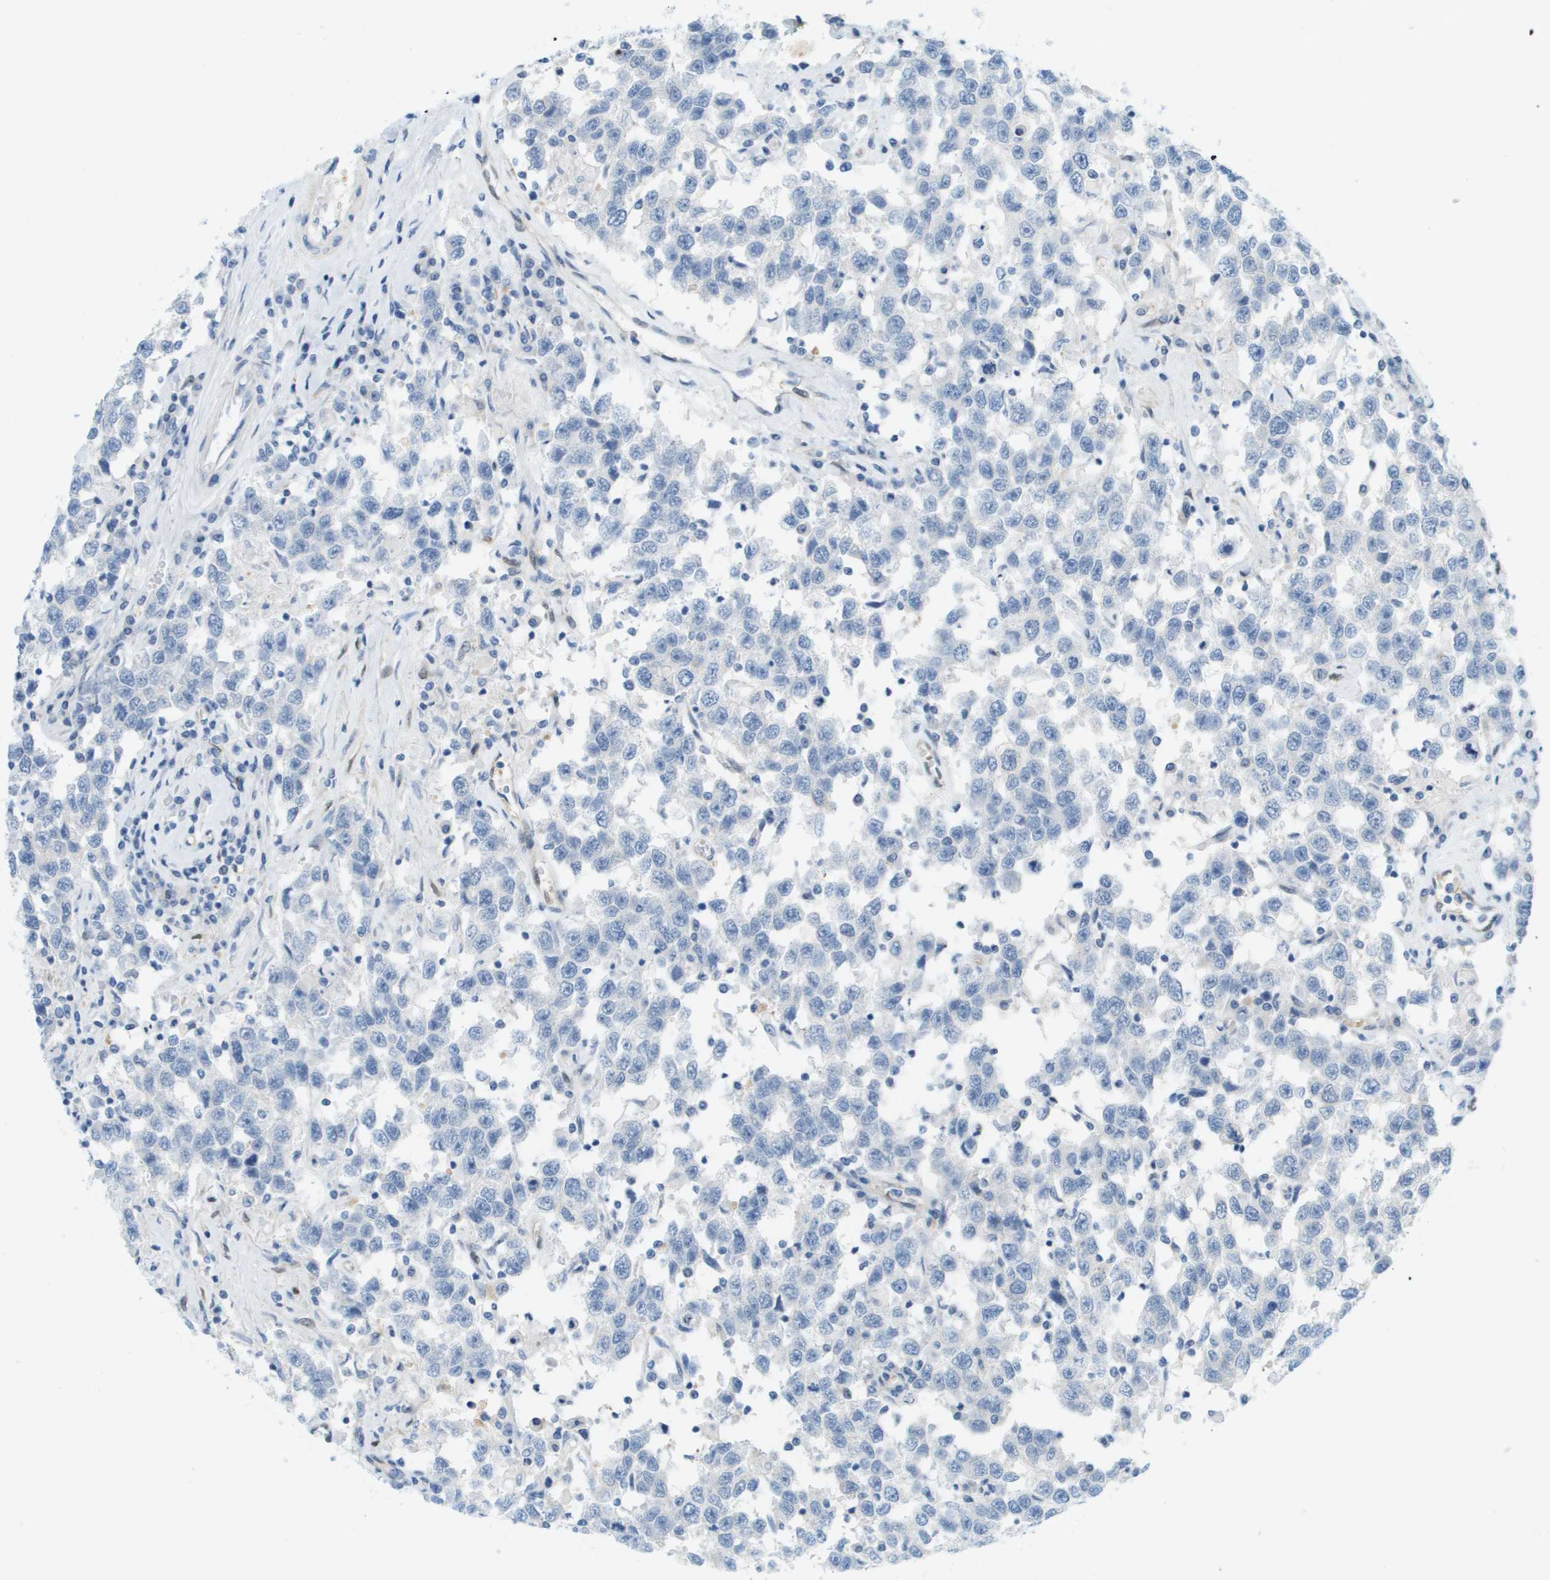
{"staining": {"intensity": "negative", "quantity": "none", "location": "none"}, "tissue": "testis cancer", "cell_type": "Tumor cells", "image_type": "cancer", "snomed": [{"axis": "morphology", "description": "Seminoma, NOS"}, {"axis": "topography", "description": "Testis"}], "caption": "IHC histopathology image of neoplastic tissue: testis cancer (seminoma) stained with DAB (3,3'-diaminobenzidine) displays no significant protein positivity in tumor cells. The staining is performed using DAB (3,3'-diaminobenzidine) brown chromogen with nuclei counter-stained in using hematoxylin.", "gene": "CUL9", "patient": {"sex": "male", "age": 41}}